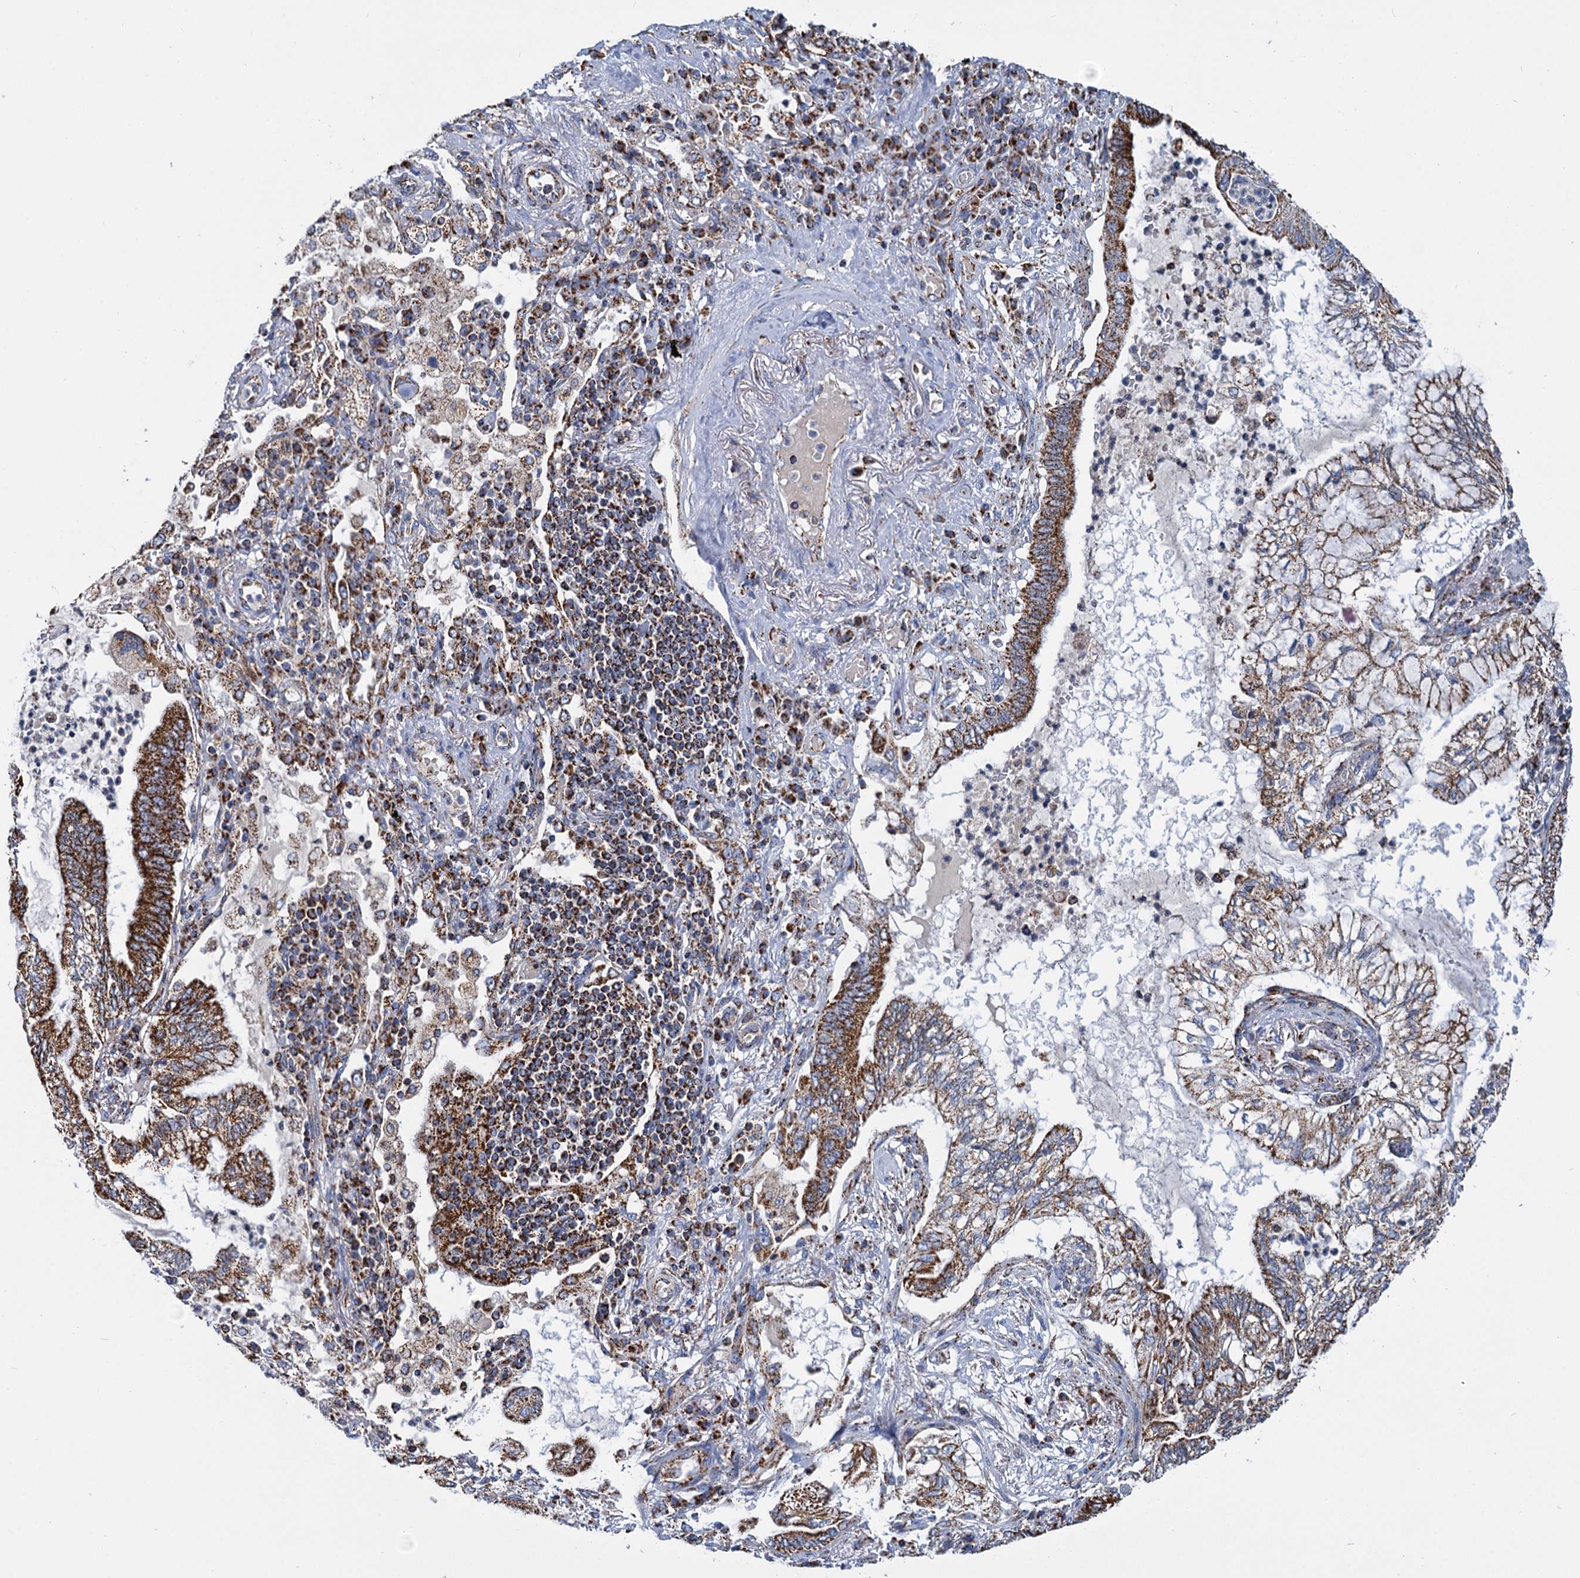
{"staining": {"intensity": "strong", "quantity": ">75%", "location": "cytoplasmic/membranous"}, "tissue": "bronchus", "cell_type": "Respiratory epithelial cells", "image_type": "normal", "snomed": [{"axis": "morphology", "description": "Normal tissue, NOS"}, {"axis": "morphology", "description": "Adenocarcinoma, NOS"}, {"axis": "topography", "description": "Bronchus"}, {"axis": "topography", "description": "Lung"}], "caption": "Immunohistochemistry micrograph of benign bronchus: bronchus stained using IHC displays high levels of strong protein expression localized specifically in the cytoplasmic/membranous of respiratory epithelial cells, appearing as a cytoplasmic/membranous brown color.", "gene": "CCP110", "patient": {"sex": "female", "age": 70}}